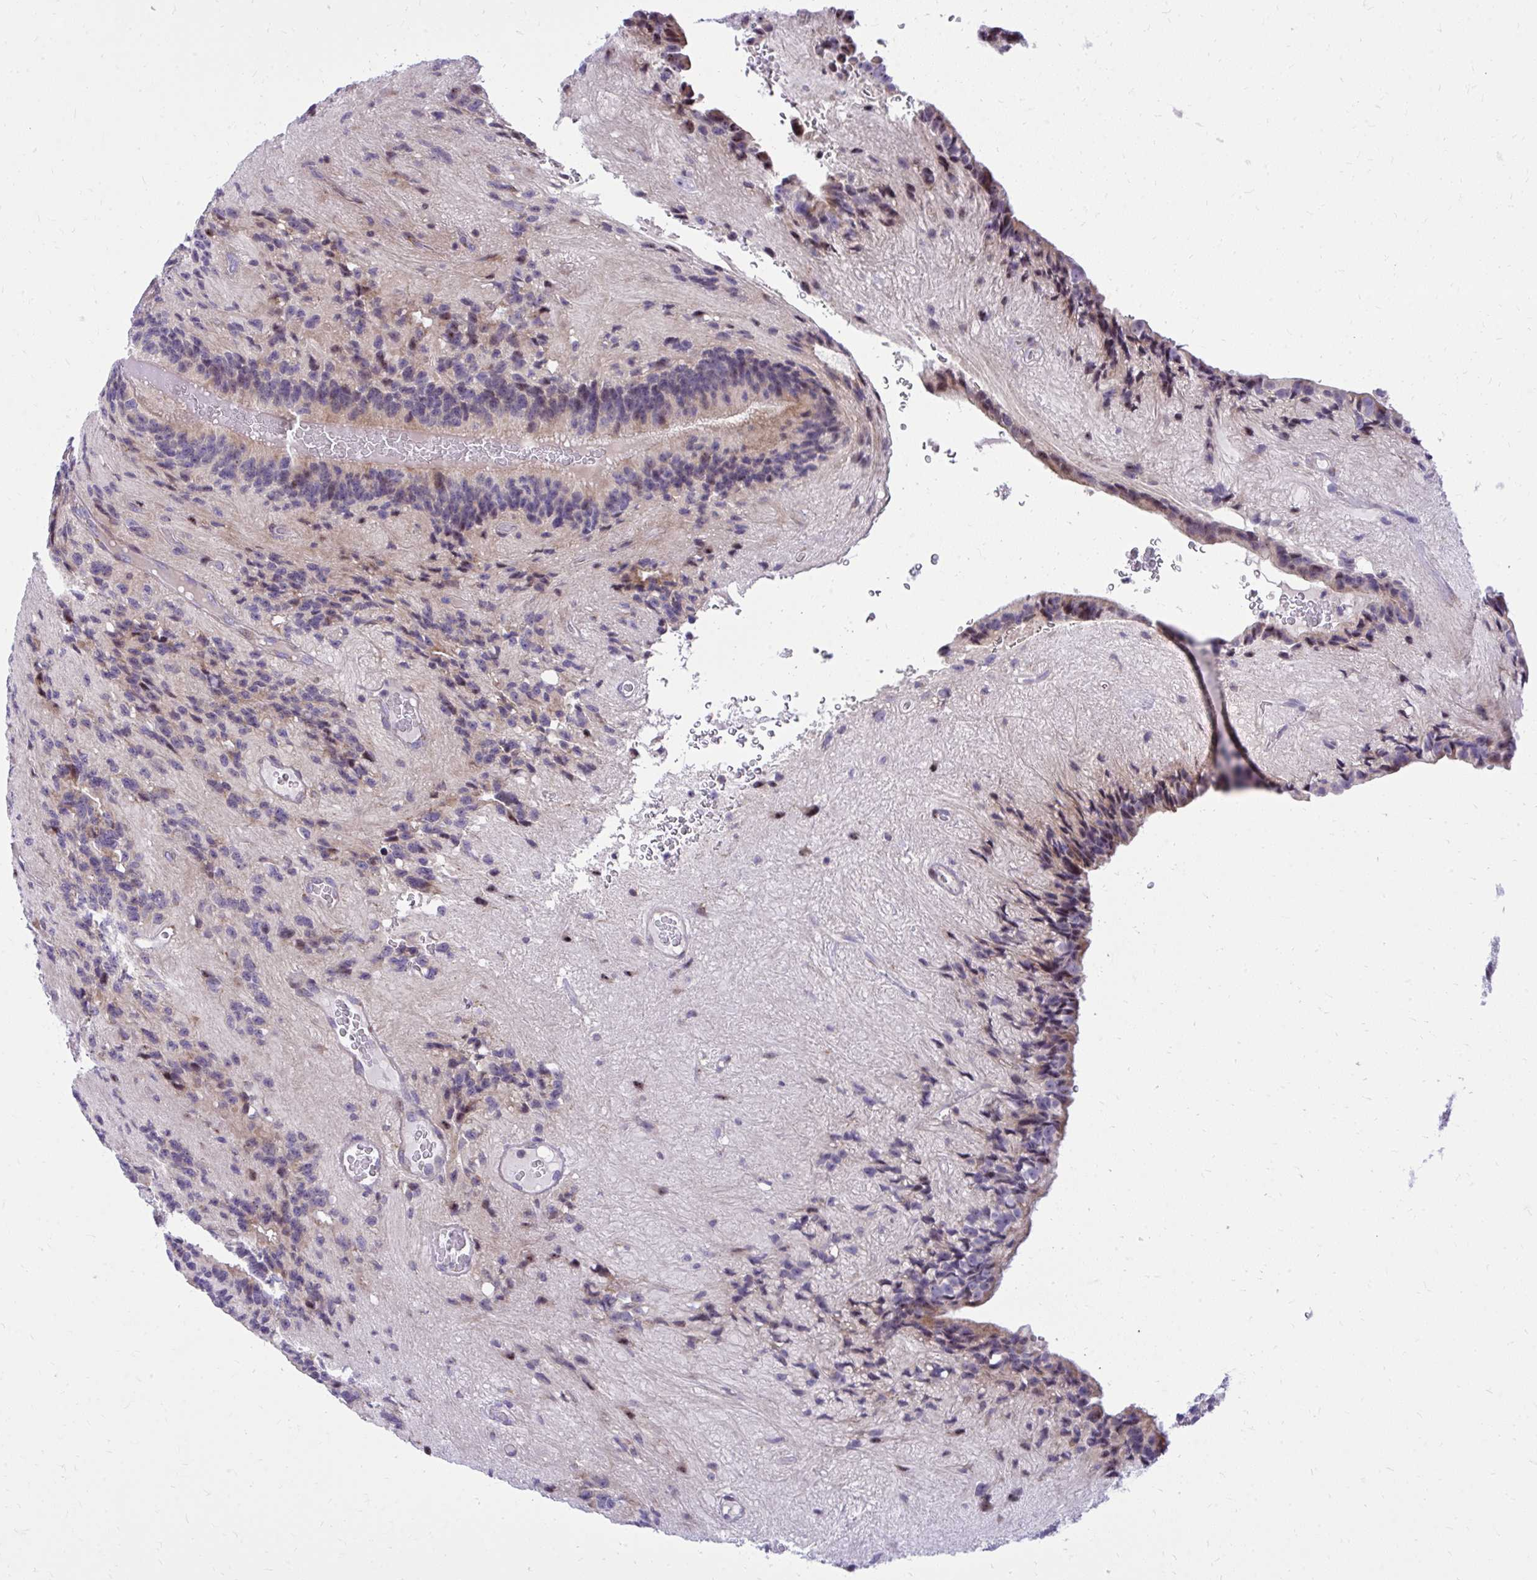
{"staining": {"intensity": "negative", "quantity": "none", "location": "none"}, "tissue": "glioma", "cell_type": "Tumor cells", "image_type": "cancer", "snomed": [{"axis": "morphology", "description": "Glioma, malignant, Low grade"}, {"axis": "topography", "description": "Brain"}], "caption": "Immunohistochemical staining of glioma shows no significant positivity in tumor cells.", "gene": "GPRIN3", "patient": {"sex": "male", "age": 31}}